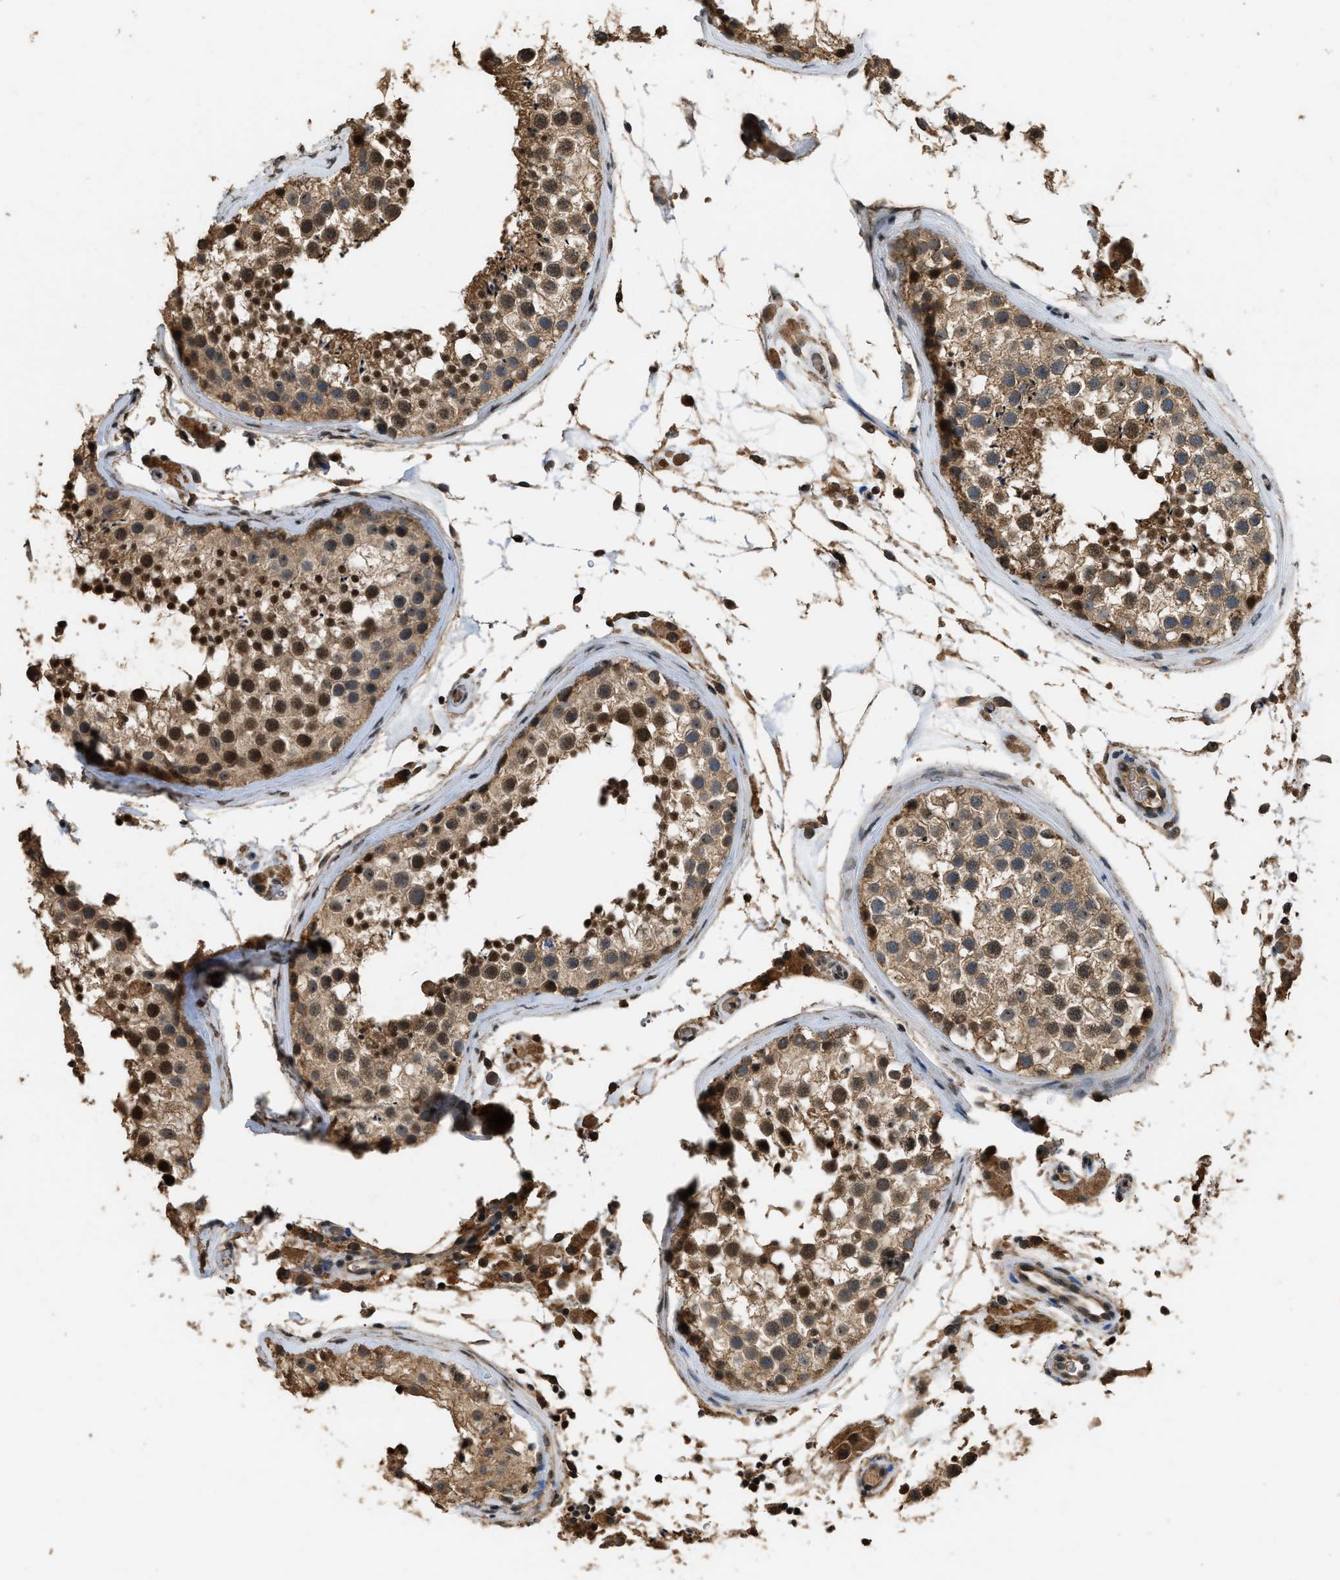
{"staining": {"intensity": "moderate", "quantity": ">75%", "location": "cytoplasmic/membranous,nuclear"}, "tissue": "testis", "cell_type": "Cells in seminiferous ducts", "image_type": "normal", "snomed": [{"axis": "morphology", "description": "Normal tissue, NOS"}, {"axis": "topography", "description": "Testis"}], "caption": "This histopathology image exhibits IHC staining of benign testis, with medium moderate cytoplasmic/membranous,nuclear staining in approximately >75% of cells in seminiferous ducts.", "gene": "DENND6B", "patient": {"sex": "male", "age": 46}}